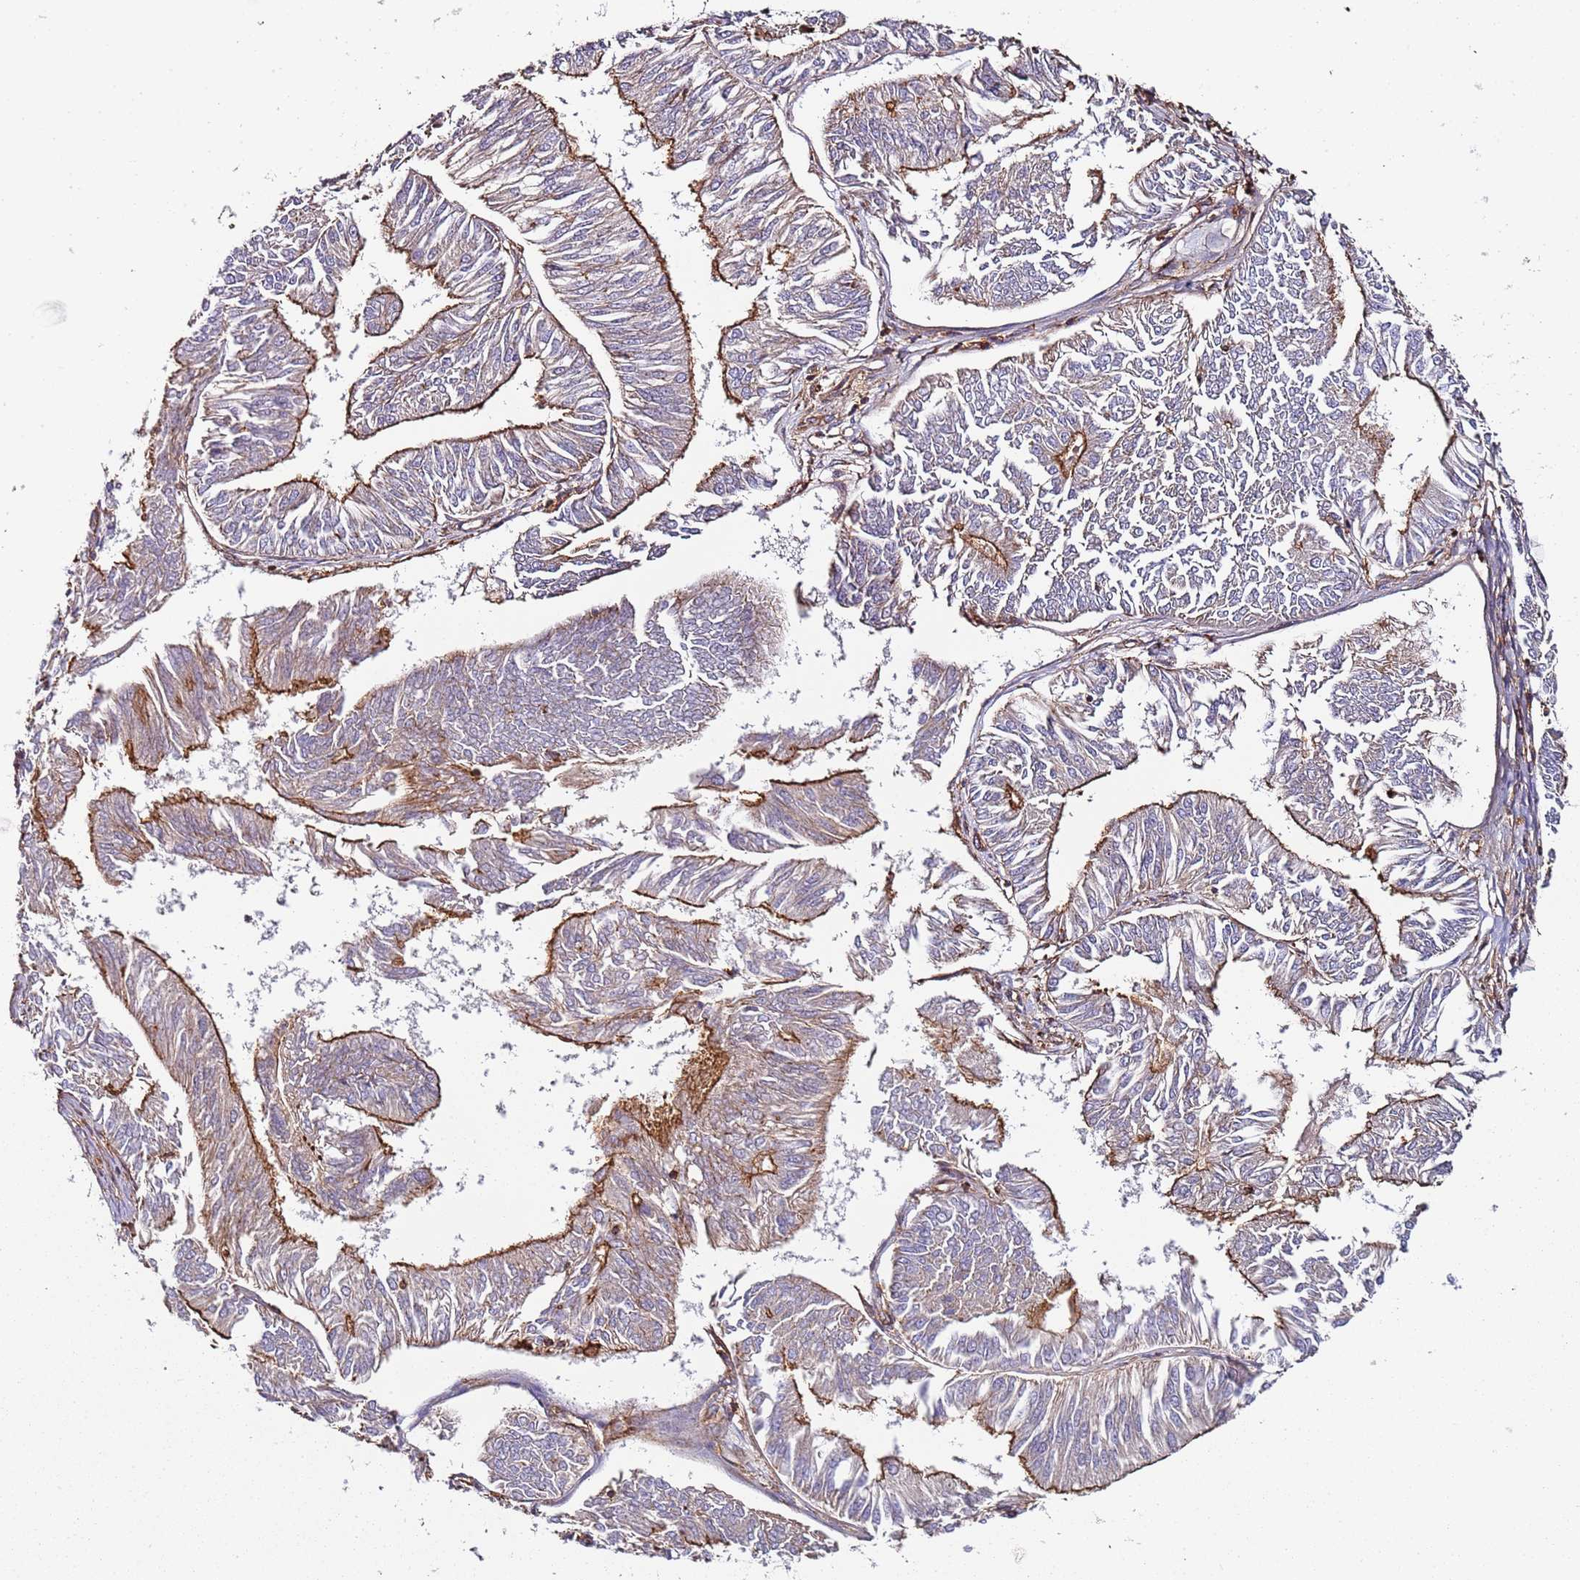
{"staining": {"intensity": "moderate", "quantity": "25%-75%", "location": "cytoplasmic/membranous"}, "tissue": "endometrial cancer", "cell_type": "Tumor cells", "image_type": "cancer", "snomed": [{"axis": "morphology", "description": "Adenocarcinoma, NOS"}, {"axis": "topography", "description": "Endometrium"}], "caption": "High-power microscopy captured an immunohistochemistry (IHC) image of endometrial cancer, revealing moderate cytoplasmic/membranous staining in approximately 25%-75% of tumor cells.", "gene": "CYP2U1", "patient": {"sex": "female", "age": 58}}